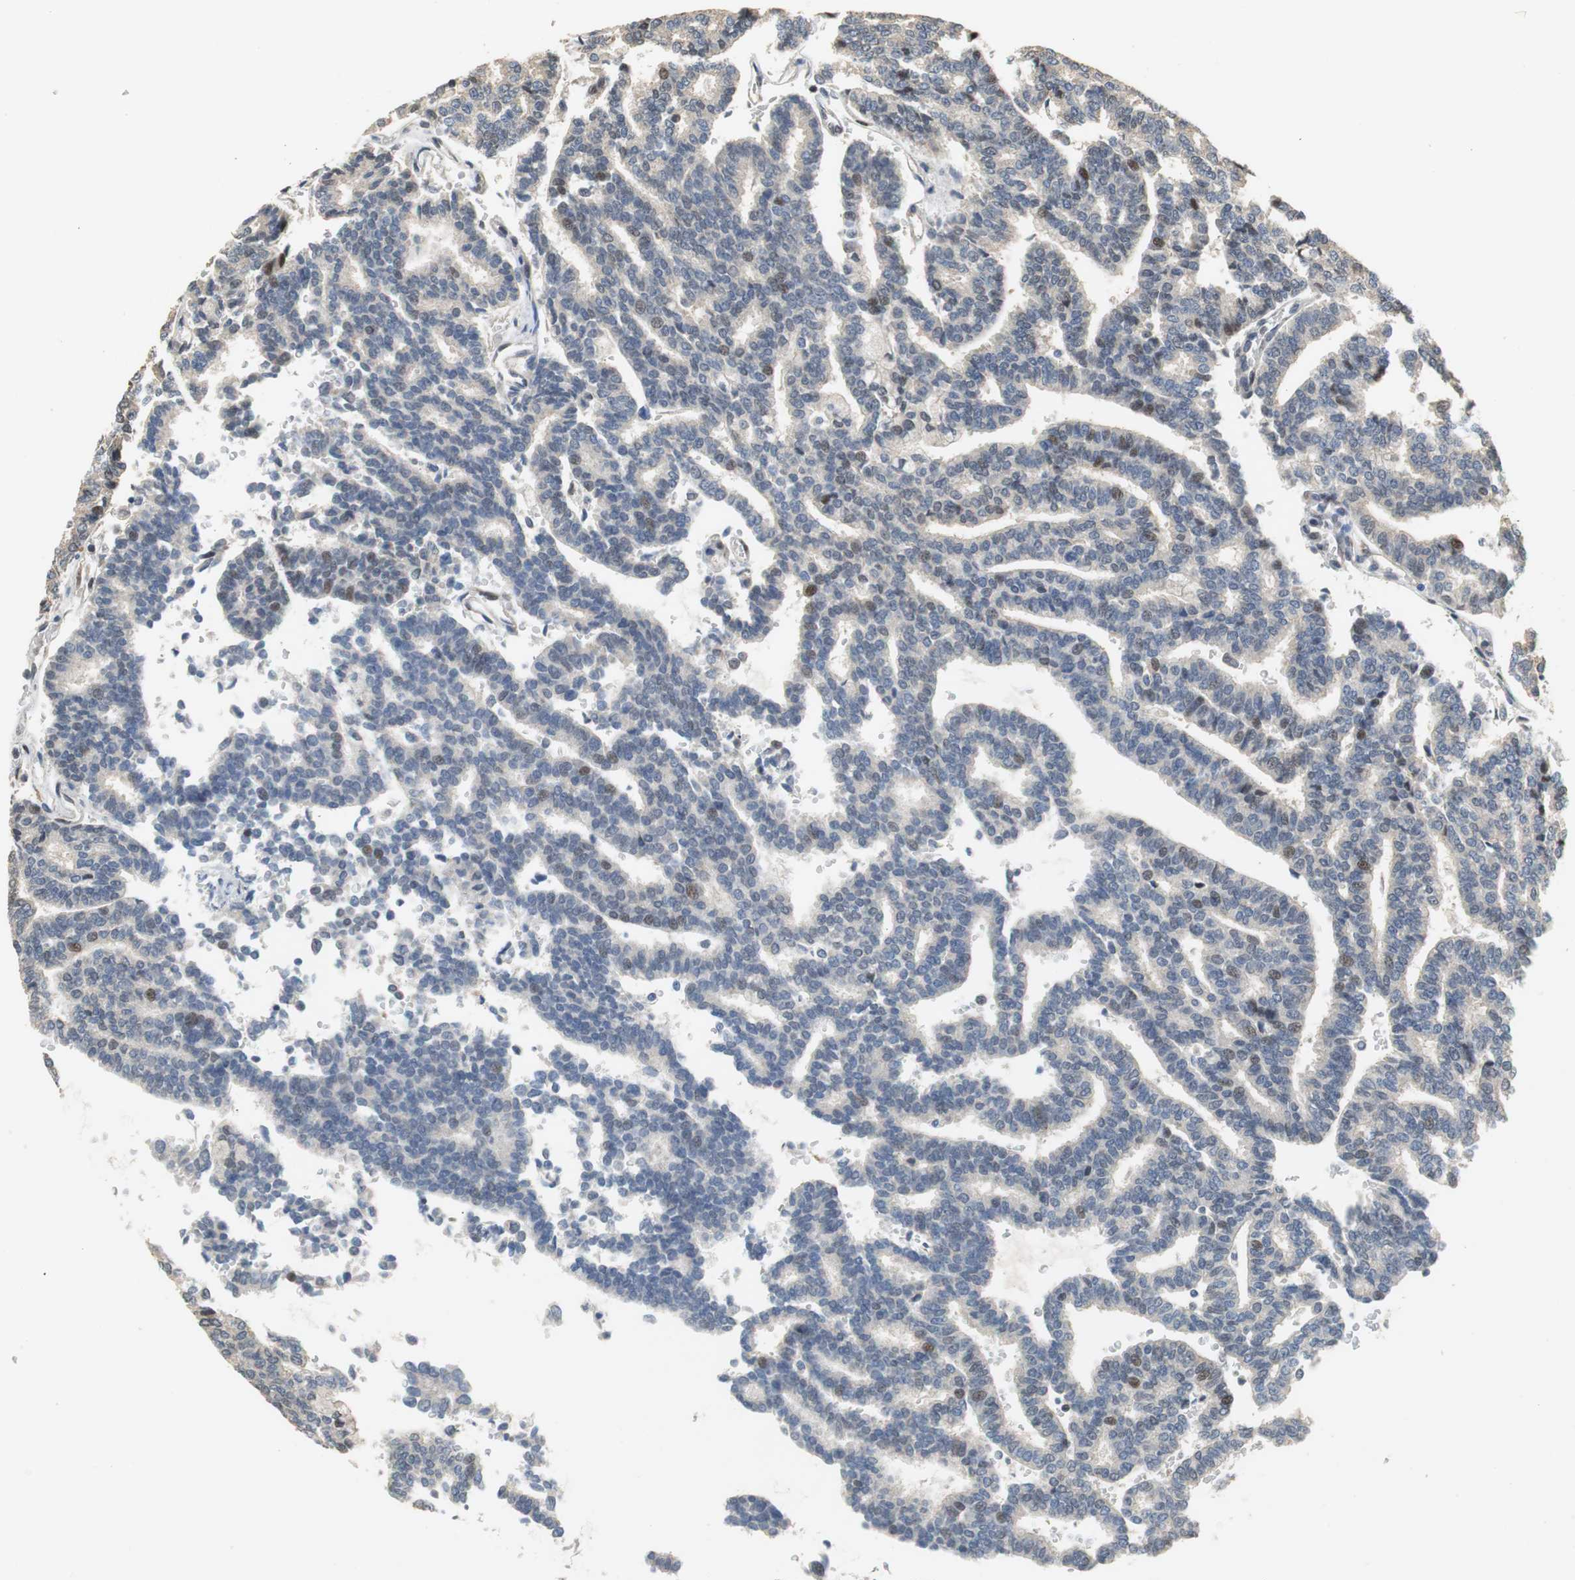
{"staining": {"intensity": "weak", "quantity": "25%-75%", "location": "cytoplasmic/membranous"}, "tissue": "thyroid cancer", "cell_type": "Tumor cells", "image_type": "cancer", "snomed": [{"axis": "morphology", "description": "Papillary adenocarcinoma, NOS"}, {"axis": "topography", "description": "Thyroid gland"}], "caption": "IHC micrograph of thyroid cancer (papillary adenocarcinoma) stained for a protein (brown), which shows low levels of weak cytoplasmic/membranous positivity in about 25%-75% of tumor cells.", "gene": "GSDMD", "patient": {"sex": "female", "age": 35}}